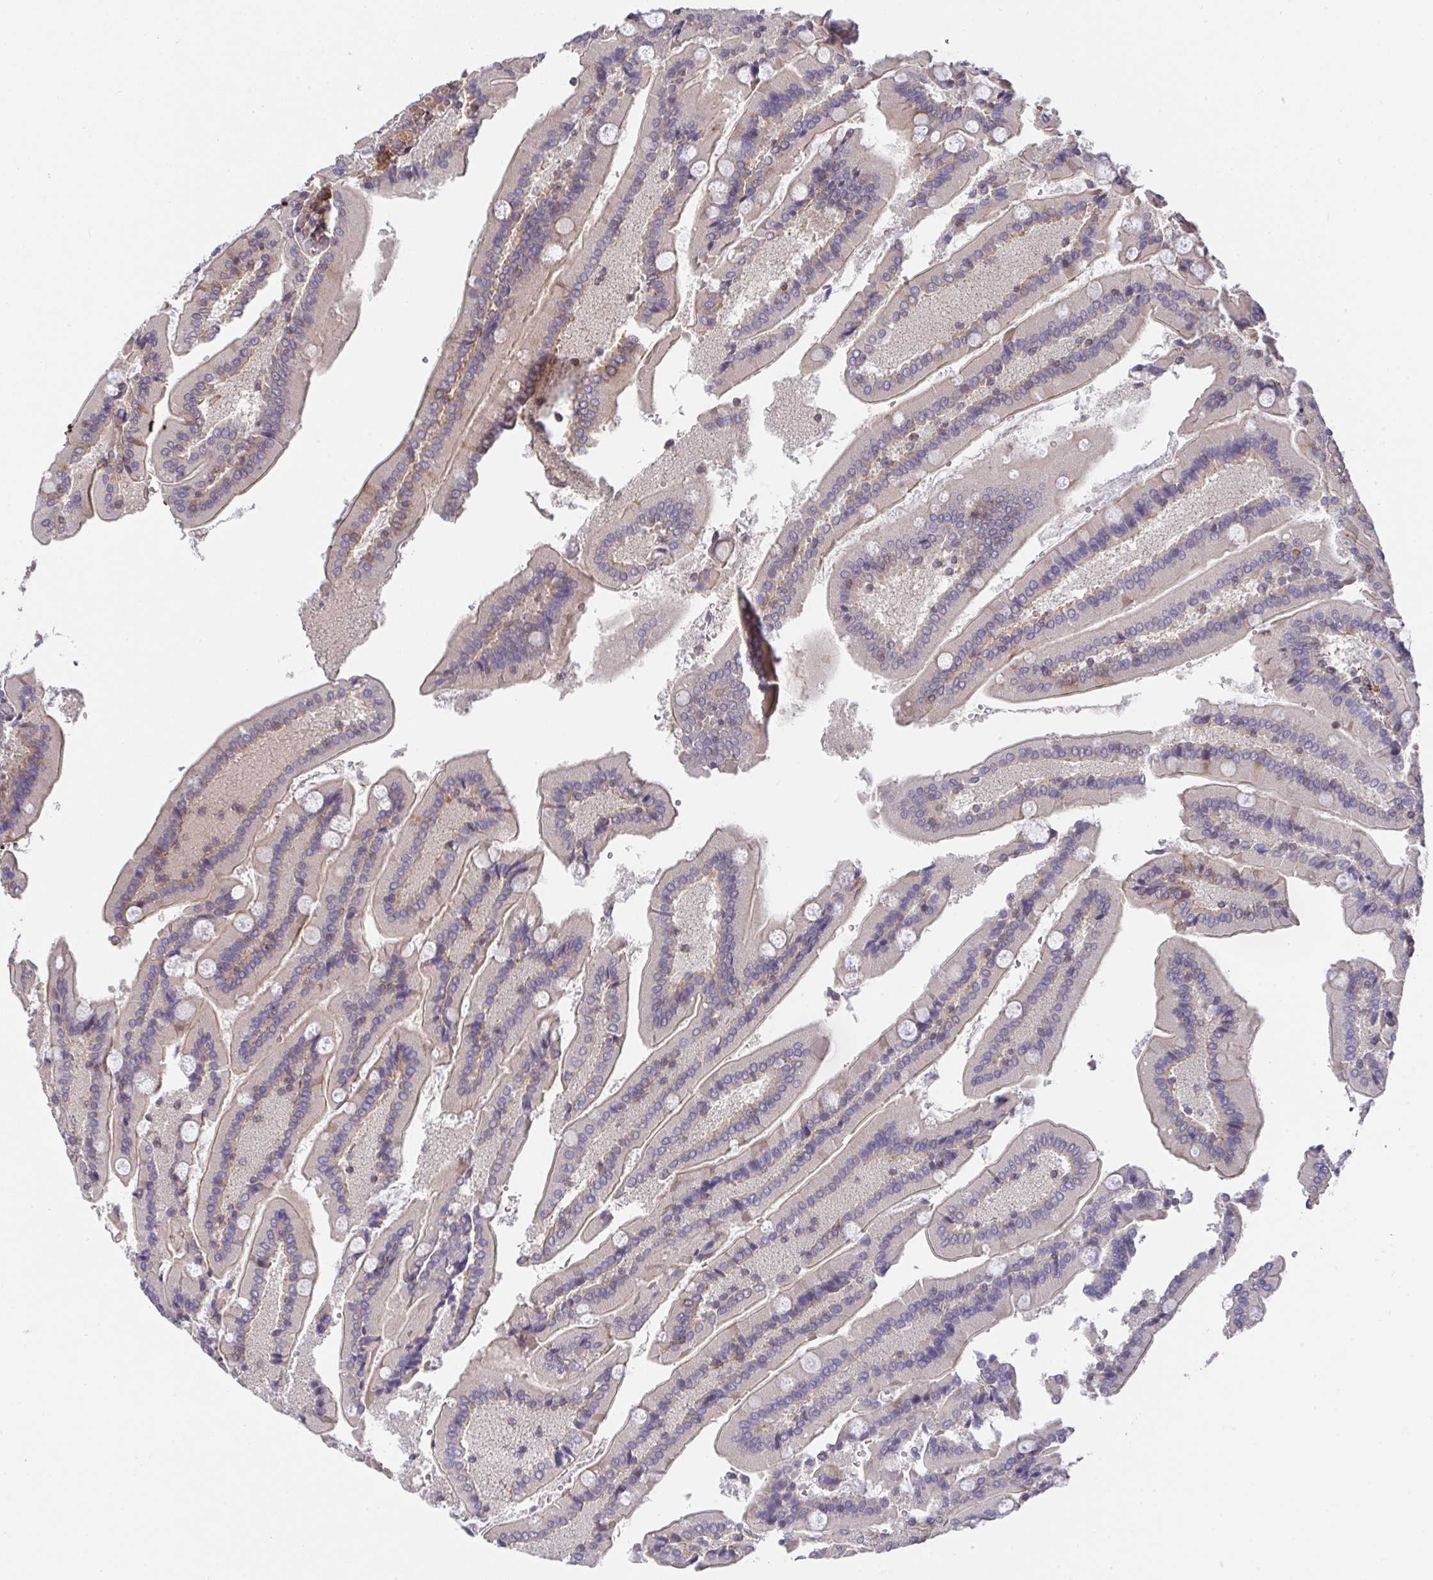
{"staining": {"intensity": "moderate", "quantity": "25%-75%", "location": "cytoplasmic/membranous"}, "tissue": "duodenum", "cell_type": "Glandular cells", "image_type": "normal", "snomed": [{"axis": "morphology", "description": "Normal tissue, NOS"}, {"axis": "topography", "description": "Duodenum"}], "caption": "Immunohistochemistry (IHC) micrograph of unremarkable duodenum stained for a protein (brown), which displays medium levels of moderate cytoplasmic/membranous positivity in about 25%-75% of glandular cells.", "gene": "ZNF696", "patient": {"sex": "female", "age": 62}}